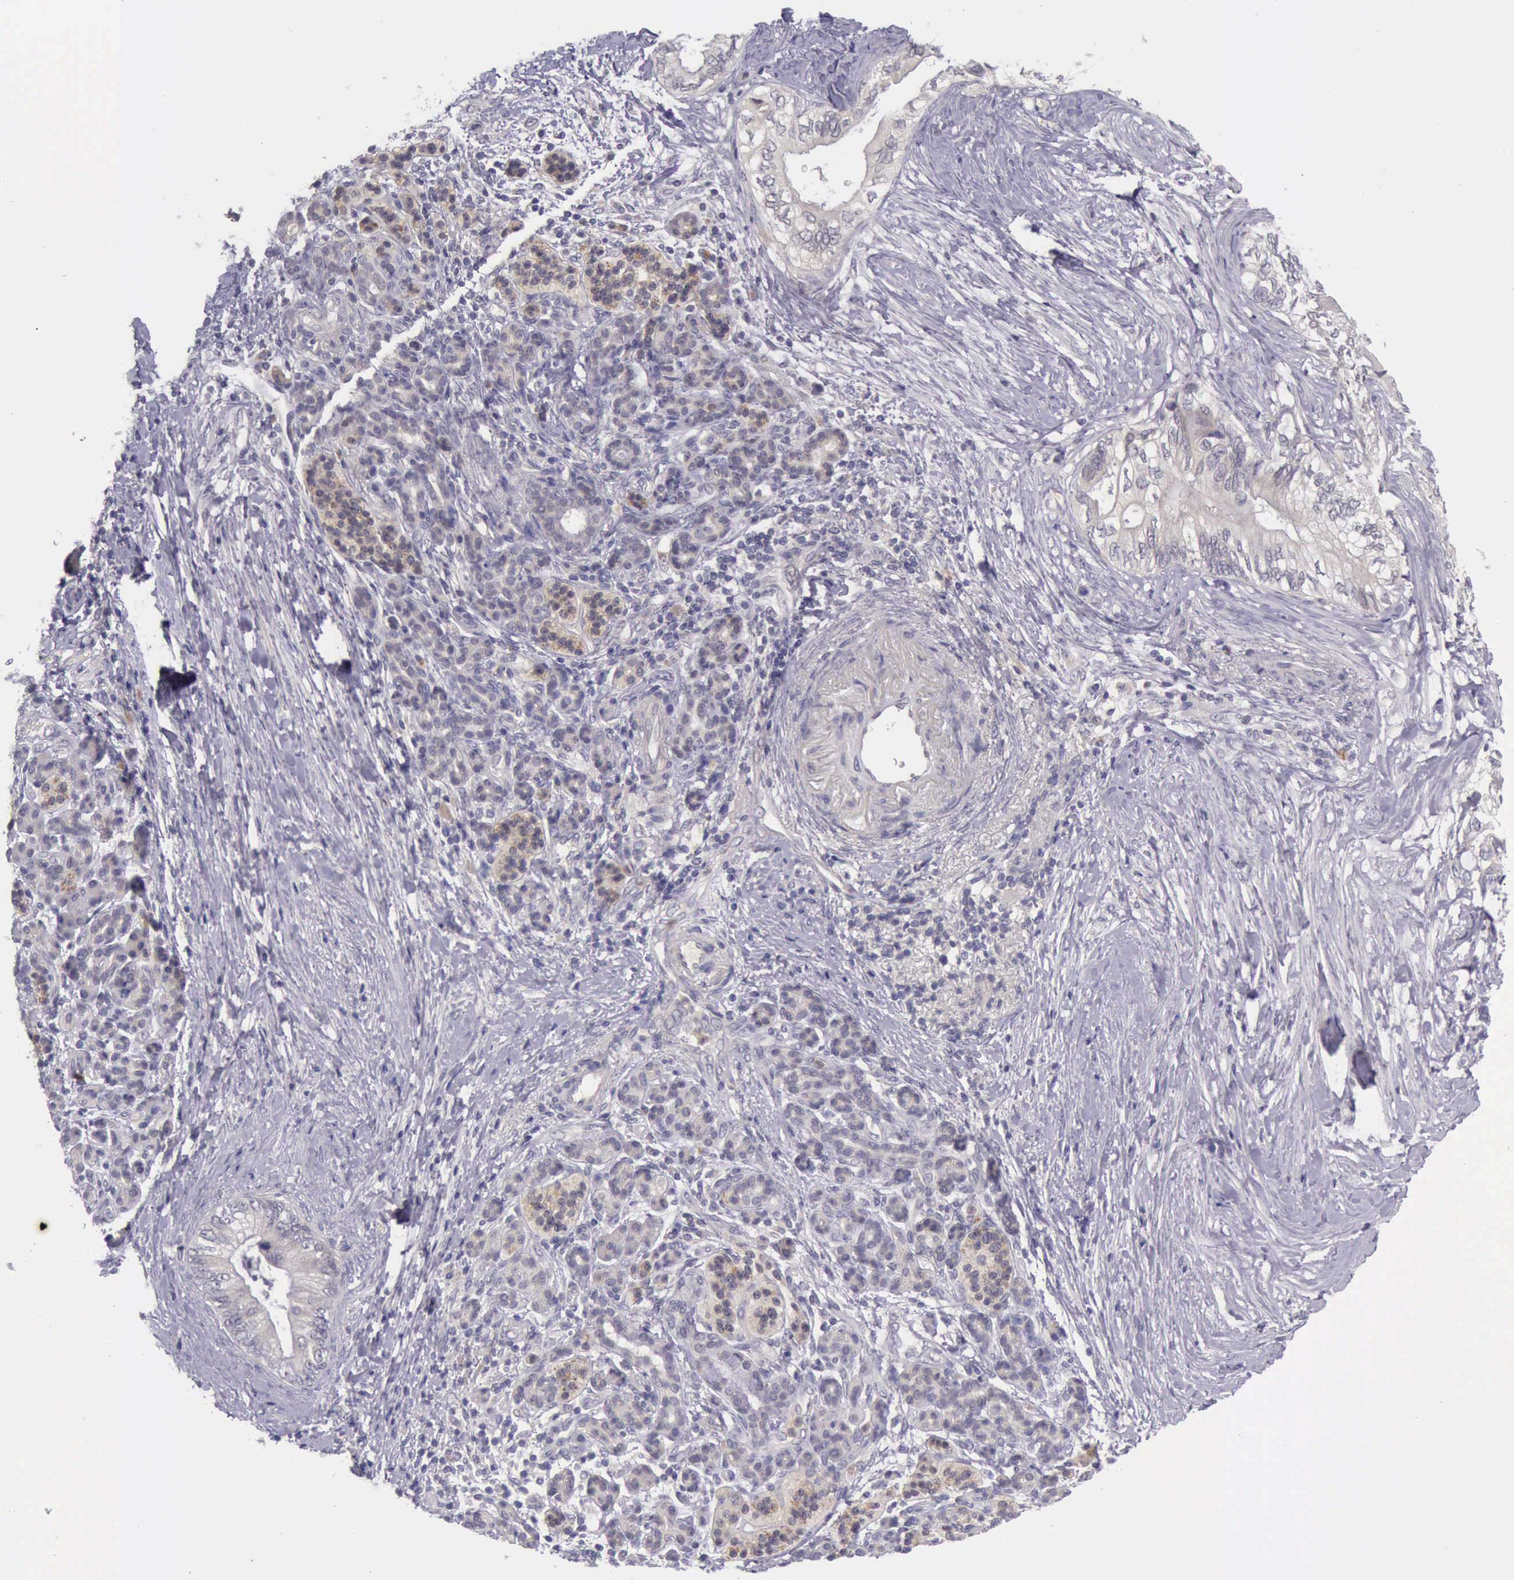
{"staining": {"intensity": "weak", "quantity": ">75%", "location": "cytoplasmic/membranous"}, "tissue": "pancreatic cancer", "cell_type": "Tumor cells", "image_type": "cancer", "snomed": [{"axis": "morphology", "description": "Adenocarcinoma, NOS"}, {"axis": "topography", "description": "Pancreas"}], "caption": "Immunohistochemical staining of pancreatic adenocarcinoma reveals weak cytoplasmic/membranous protein positivity in about >75% of tumor cells.", "gene": "ARNT2", "patient": {"sex": "female", "age": 66}}